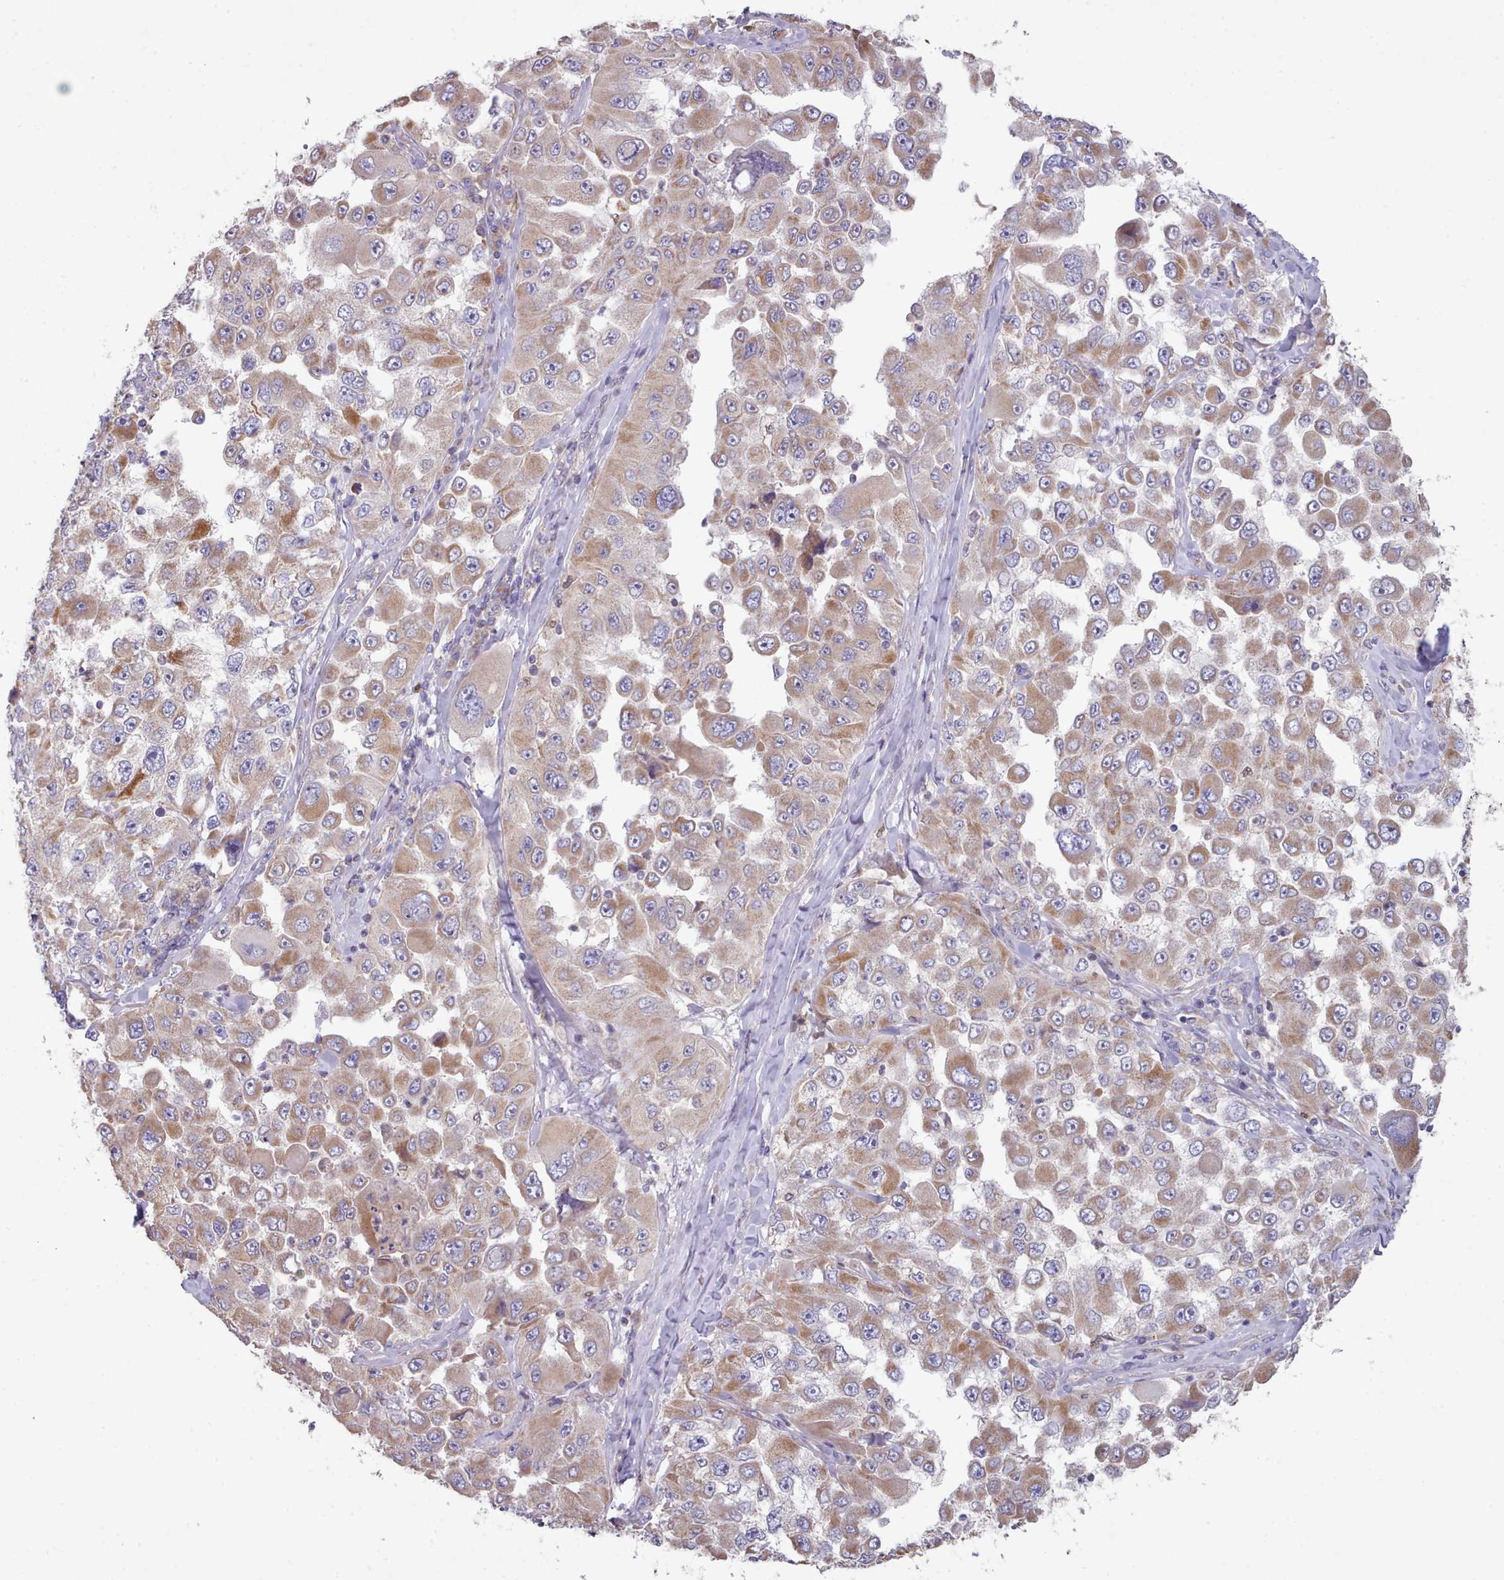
{"staining": {"intensity": "moderate", "quantity": ">75%", "location": "cytoplasmic/membranous"}, "tissue": "melanoma", "cell_type": "Tumor cells", "image_type": "cancer", "snomed": [{"axis": "morphology", "description": "Malignant melanoma, Metastatic site"}, {"axis": "topography", "description": "Lymph node"}], "caption": "A photomicrograph of malignant melanoma (metastatic site) stained for a protein demonstrates moderate cytoplasmic/membranous brown staining in tumor cells. (Brightfield microscopy of DAB IHC at high magnification).", "gene": "HSDL2", "patient": {"sex": "male", "age": 62}}